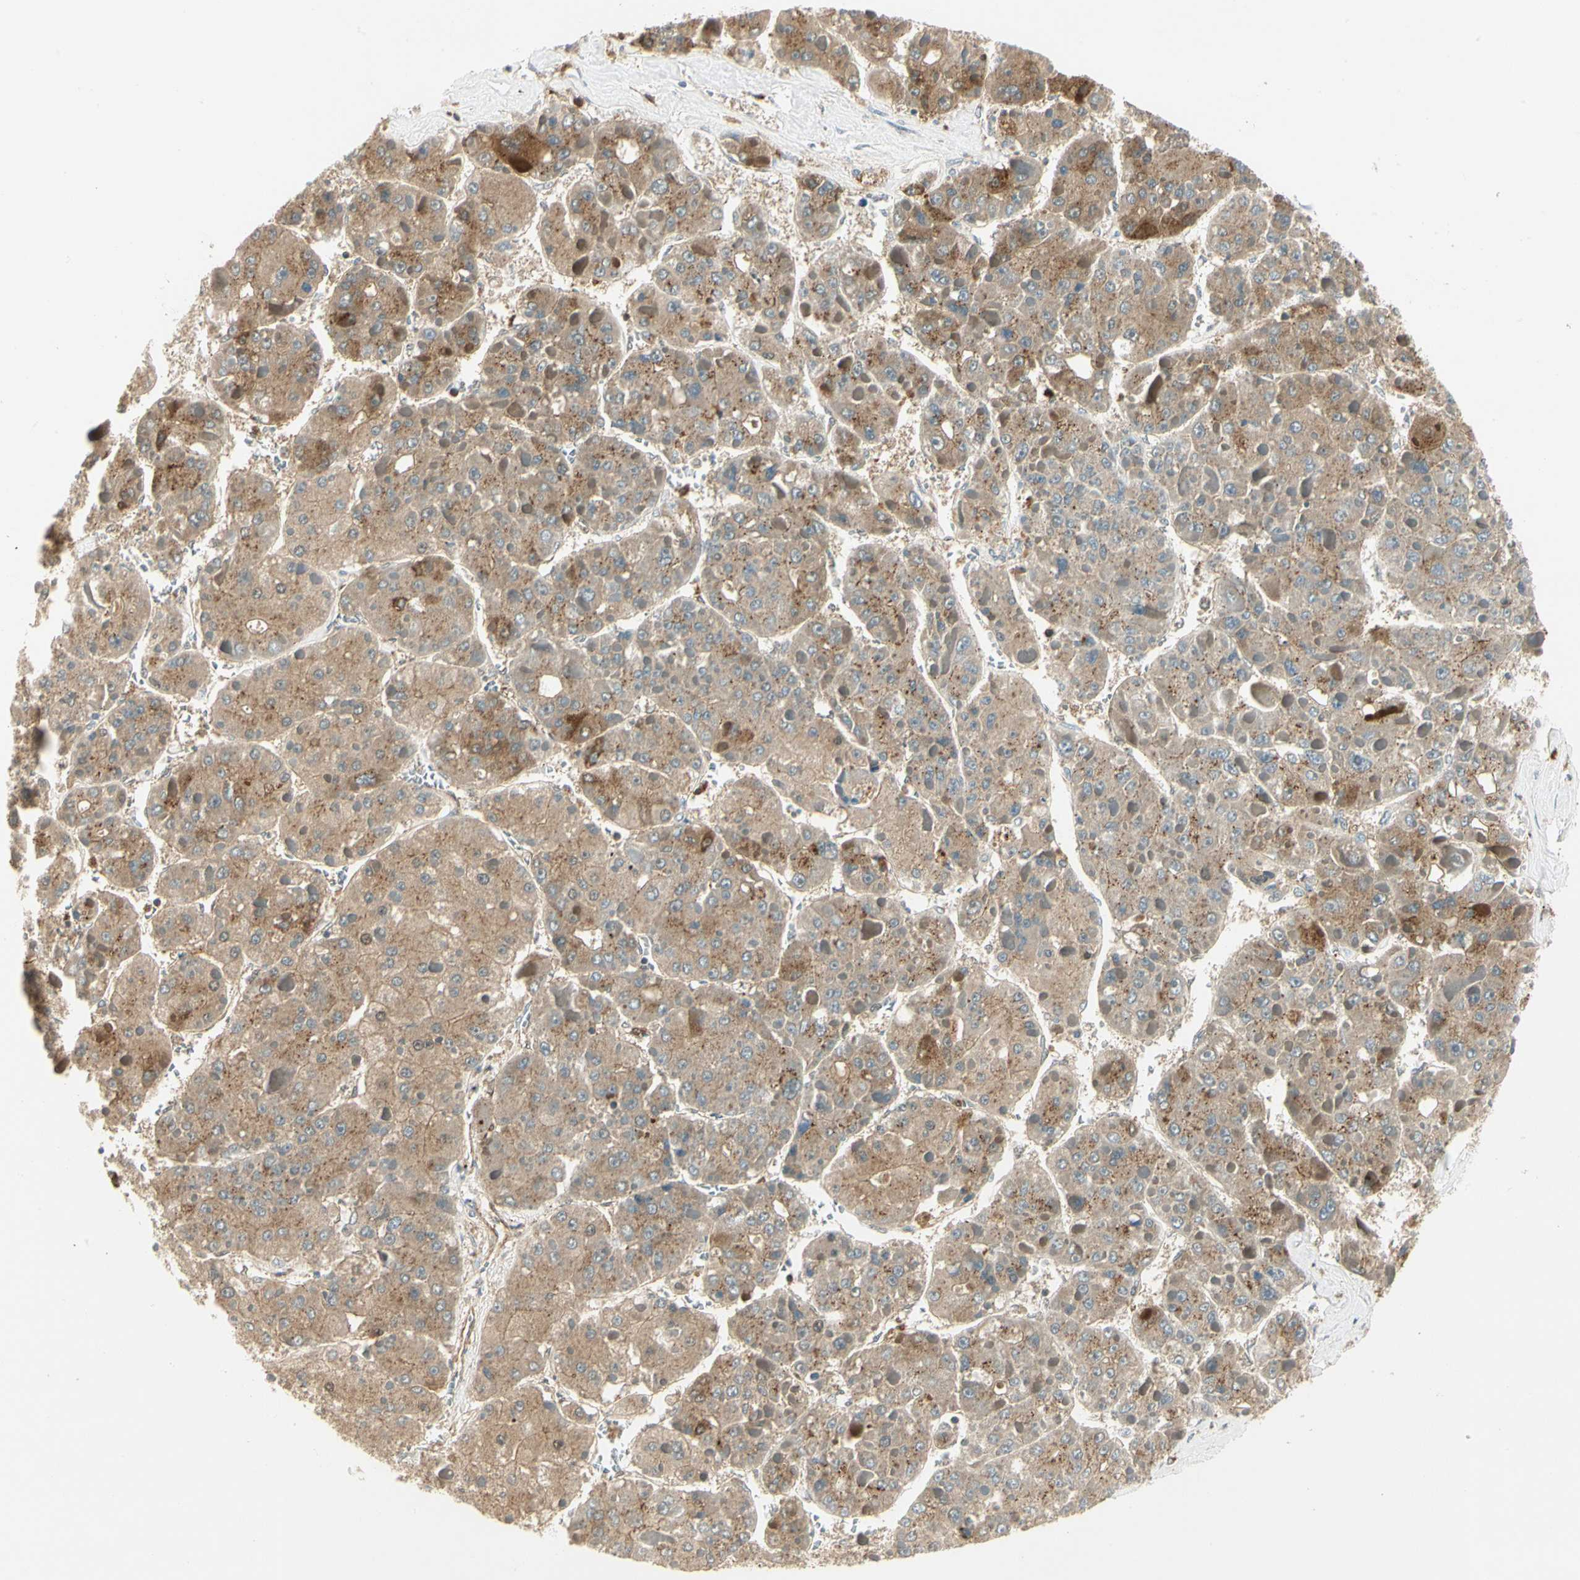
{"staining": {"intensity": "moderate", "quantity": ">75%", "location": "cytoplasmic/membranous"}, "tissue": "liver cancer", "cell_type": "Tumor cells", "image_type": "cancer", "snomed": [{"axis": "morphology", "description": "Carcinoma, Hepatocellular, NOS"}, {"axis": "topography", "description": "Liver"}], "caption": "The histopathology image exhibits staining of liver cancer (hepatocellular carcinoma), revealing moderate cytoplasmic/membranous protein positivity (brown color) within tumor cells.", "gene": "LTA4H", "patient": {"sex": "female", "age": 73}}